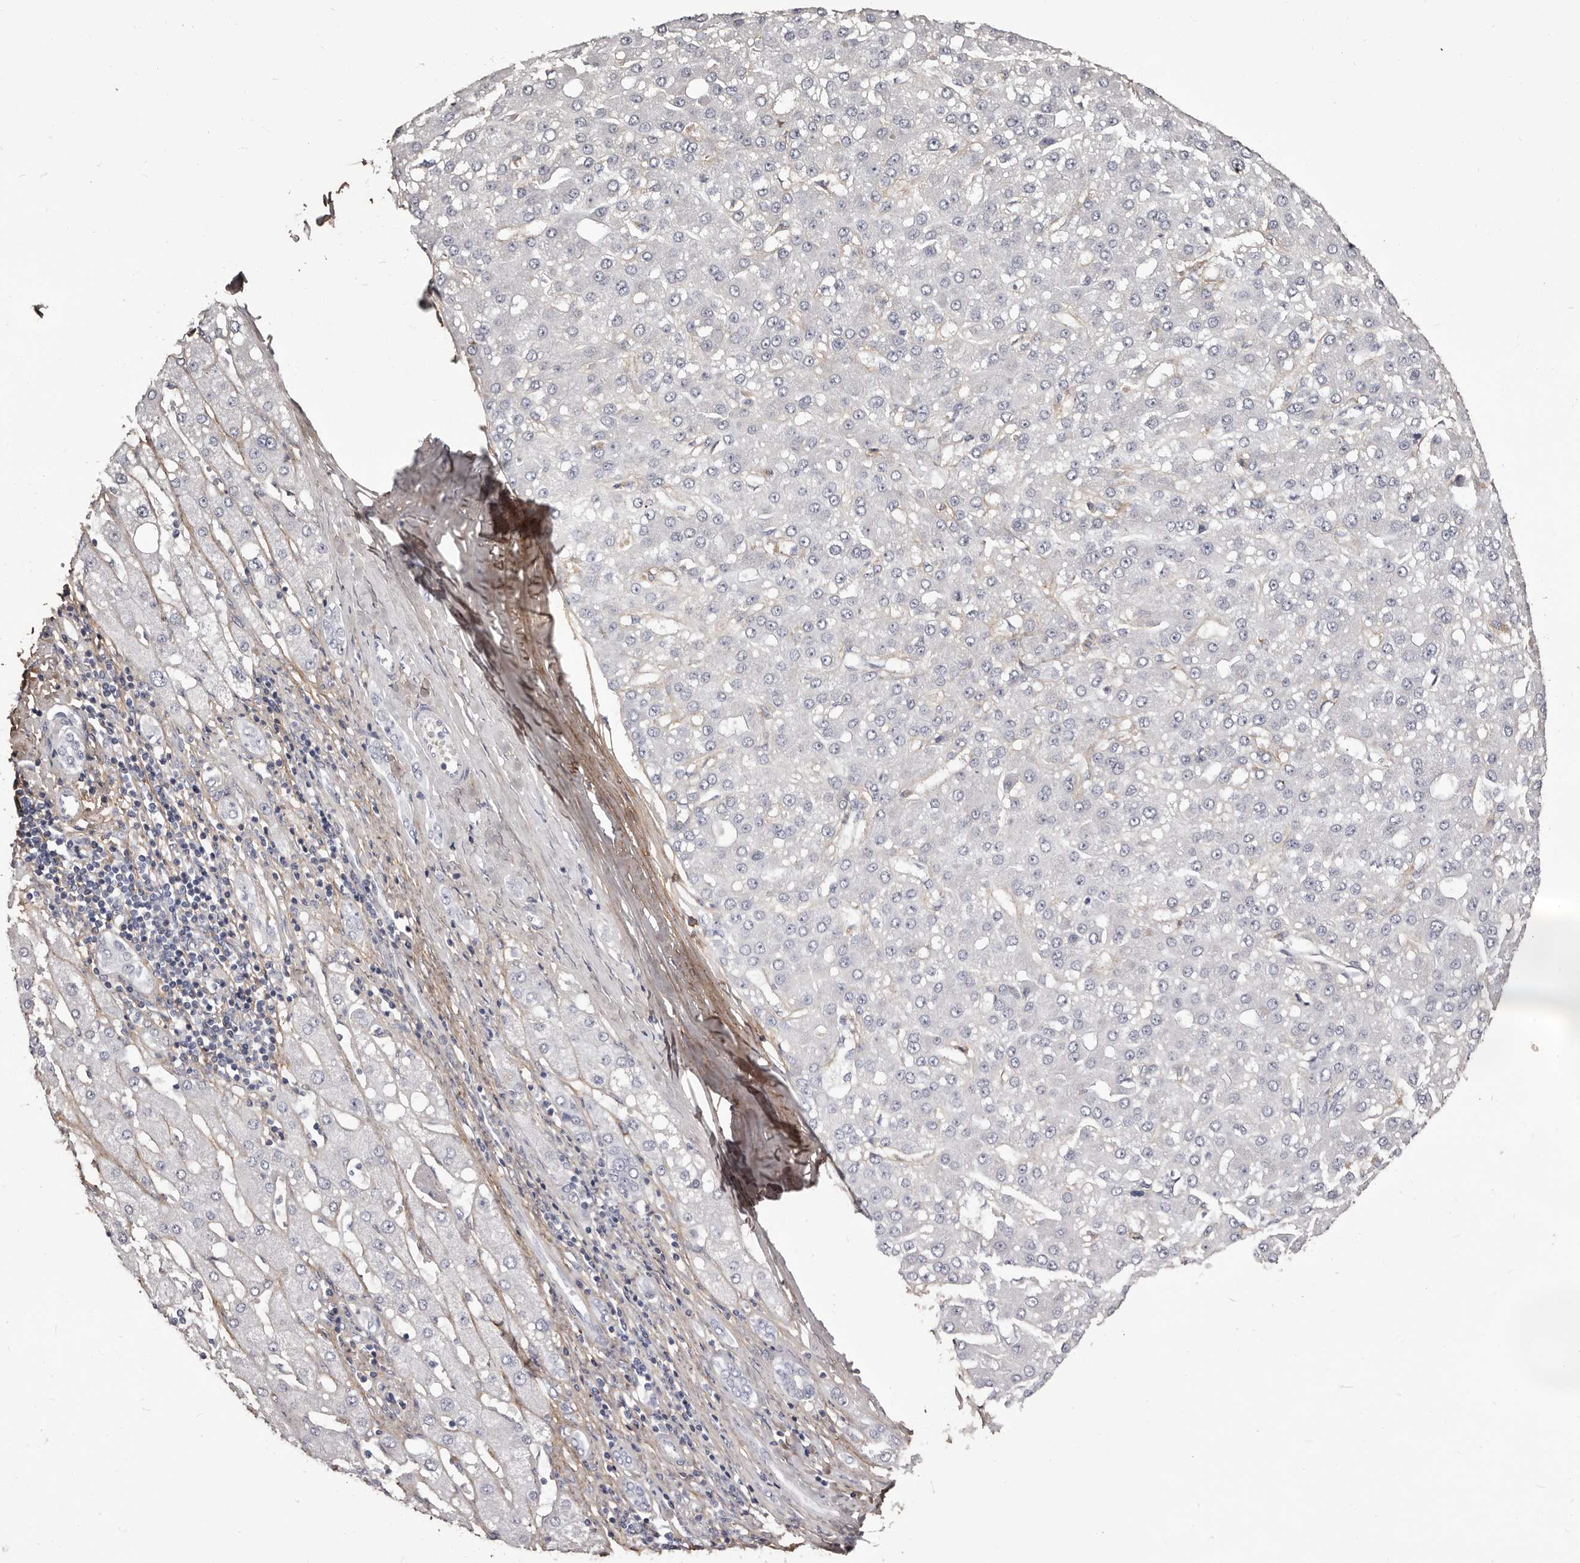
{"staining": {"intensity": "negative", "quantity": "none", "location": "none"}, "tissue": "liver cancer", "cell_type": "Tumor cells", "image_type": "cancer", "snomed": [{"axis": "morphology", "description": "Carcinoma, Hepatocellular, NOS"}, {"axis": "topography", "description": "Liver"}], "caption": "Immunohistochemistry photomicrograph of liver cancer (hepatocellular carcinoma) stained for a protein (brown), which exhibits no expression in tumor cells.", "gene": "COL6A1", "patient": {"sex": "male", "age": 67}}